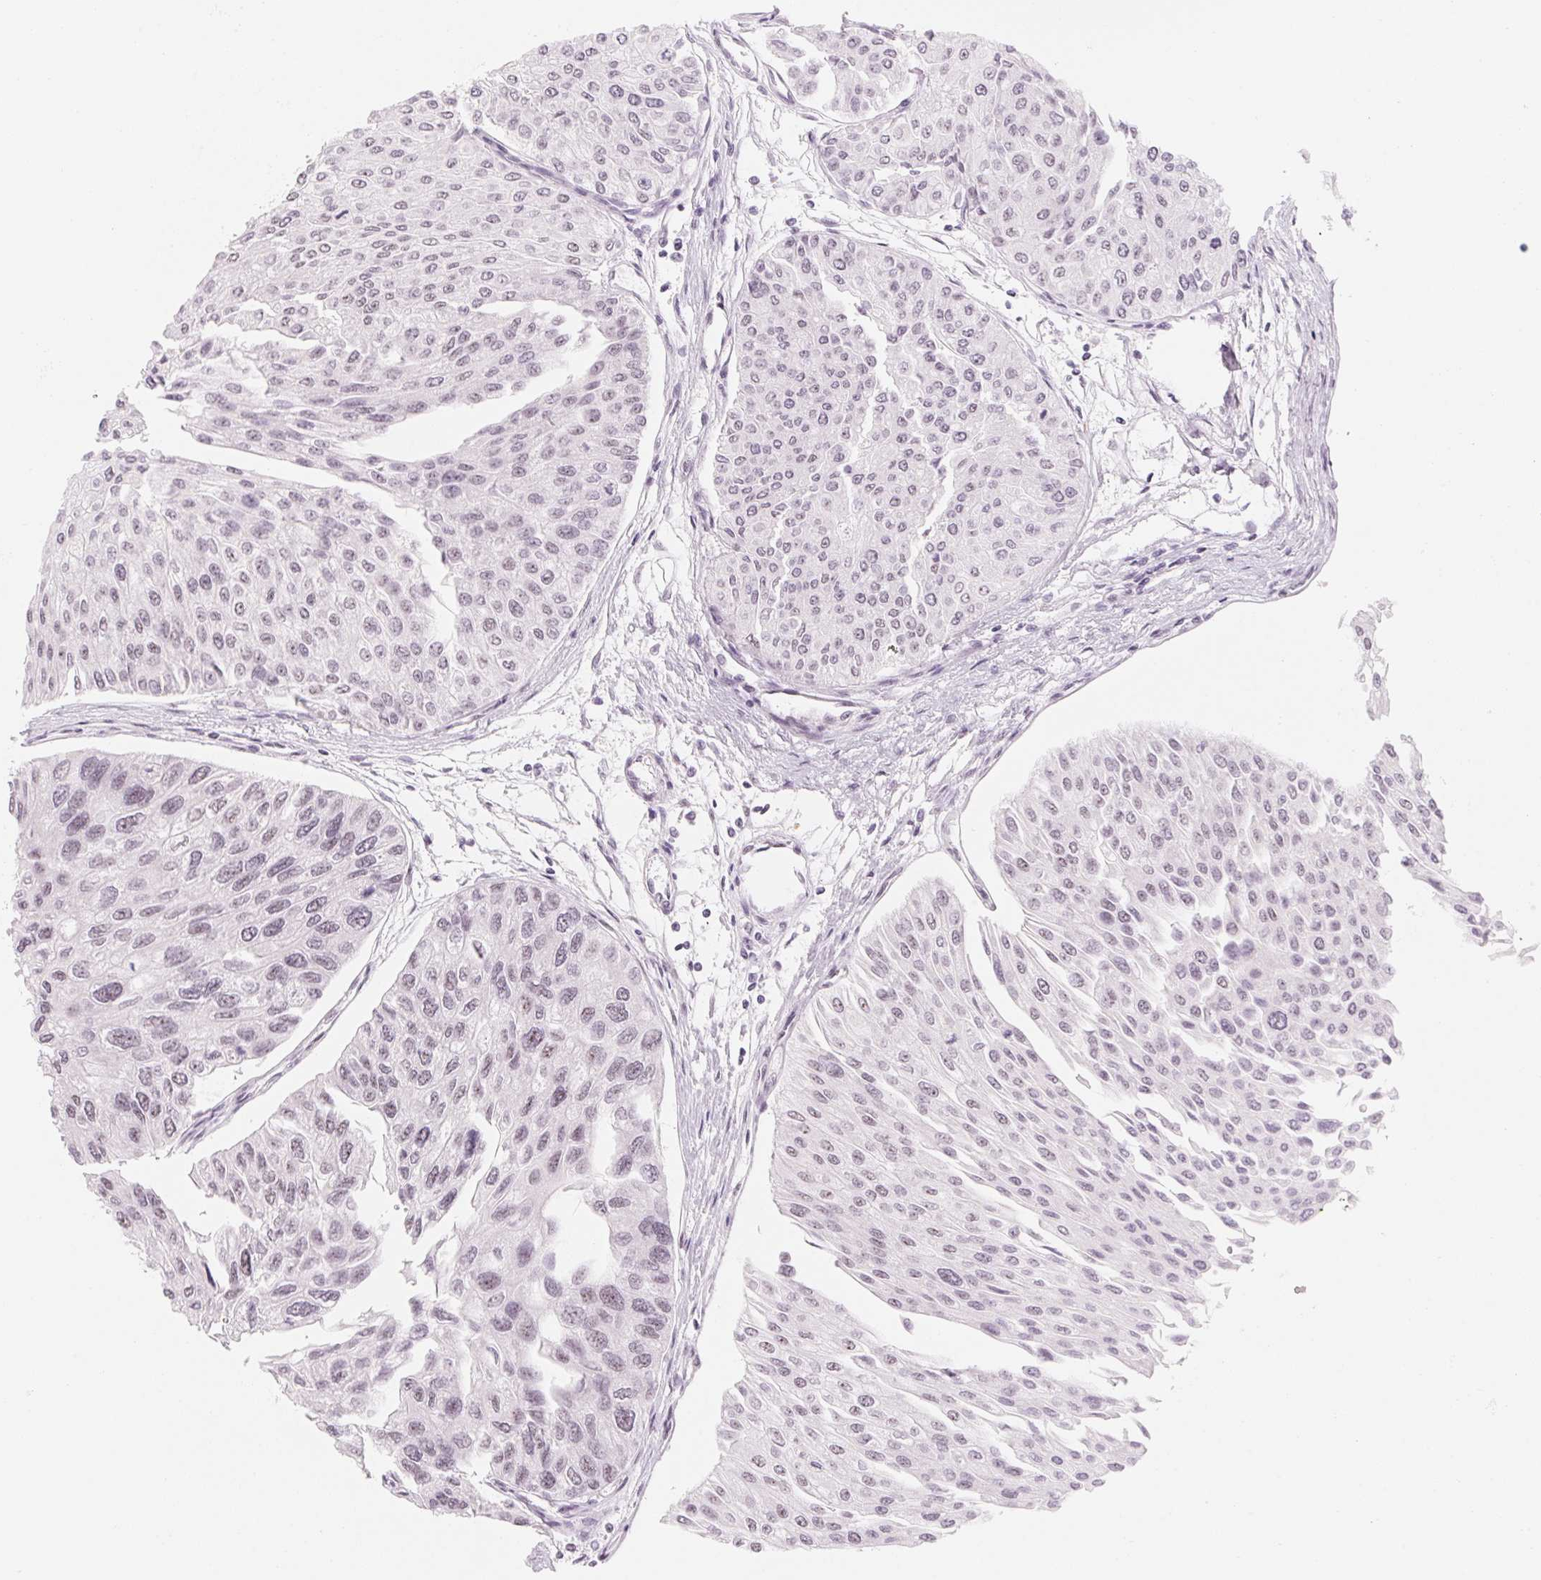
{"staining": {"intensity": "negative", "quantity": "none", "location": "none"}, "tissue": "urothelial cancer", "cell_type": "Tumor cells", "image_type": "cancer", "snomed": [{"axis": "morphology", "description": "Urothelial carcinoma, NOS"}, {"axis": "topography", "description": "Urinary bladder"}], "caption": "Tumor cells show no significant protein positivity in urothelial cancer.", "gene": "ZIC4", "patient": {"sex": "male", "age": 67}}